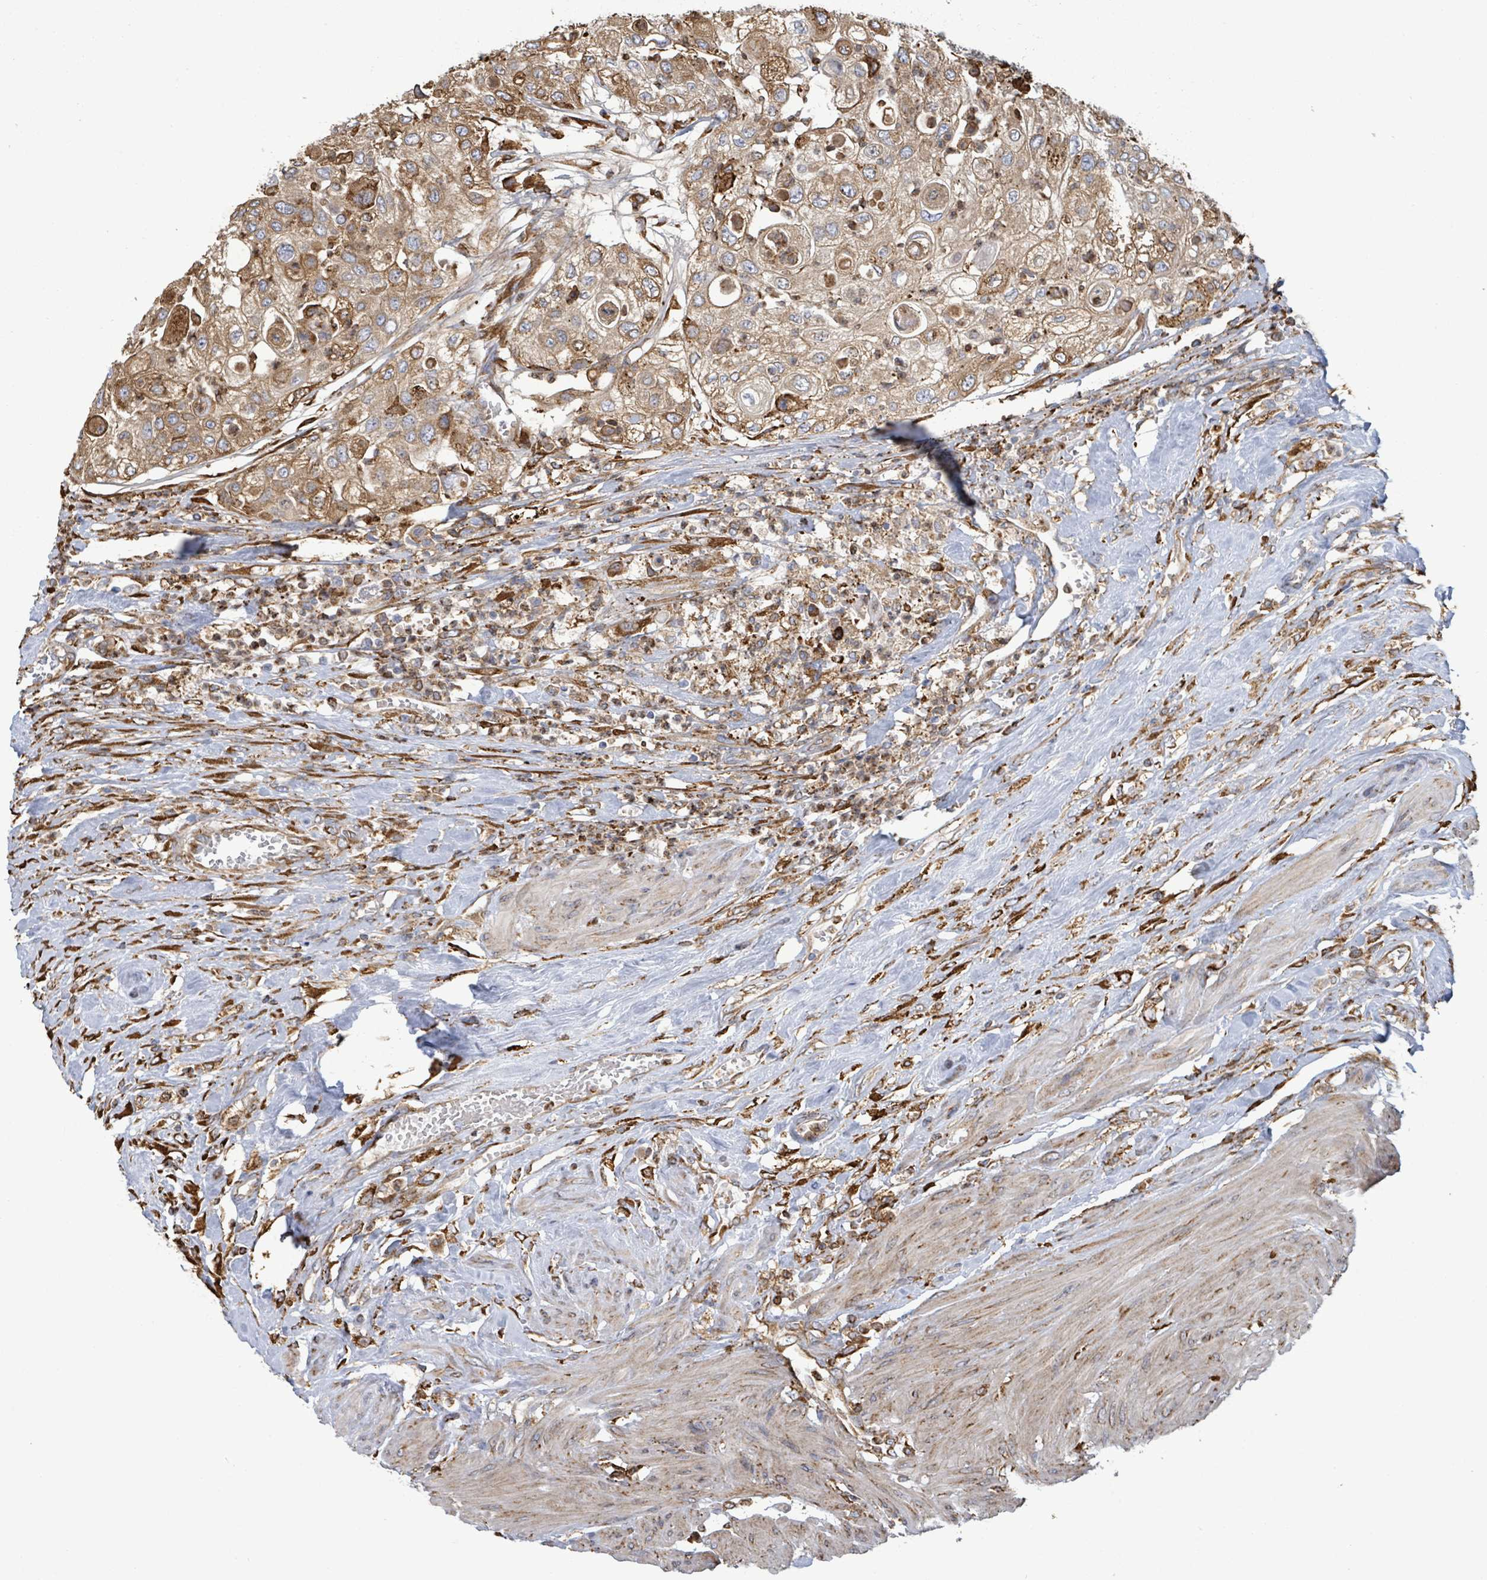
{"staining": {"intensity": "moderate", "quantity": ">75%", "location": "cytoplasmic/membranous"}, "tissue": "urothelial cancer", "cell_type": "Tumor cells", "image_type": "cancer", "snomed": [{"axis": "morphology", "description": "Urothelial carcinoma, High grade"}, {"axis": "topography", "description": "Urinary bladder"}], "caption": "The photomicrograph exhibits immunohistochemical staining of urothelial cancer. There is moderate cytoplasmic/membranous staining is seen in approximately >75% of tumor cells.", "gene": "RFPL4A", "patient": {"sex": "female", "age": 79}}